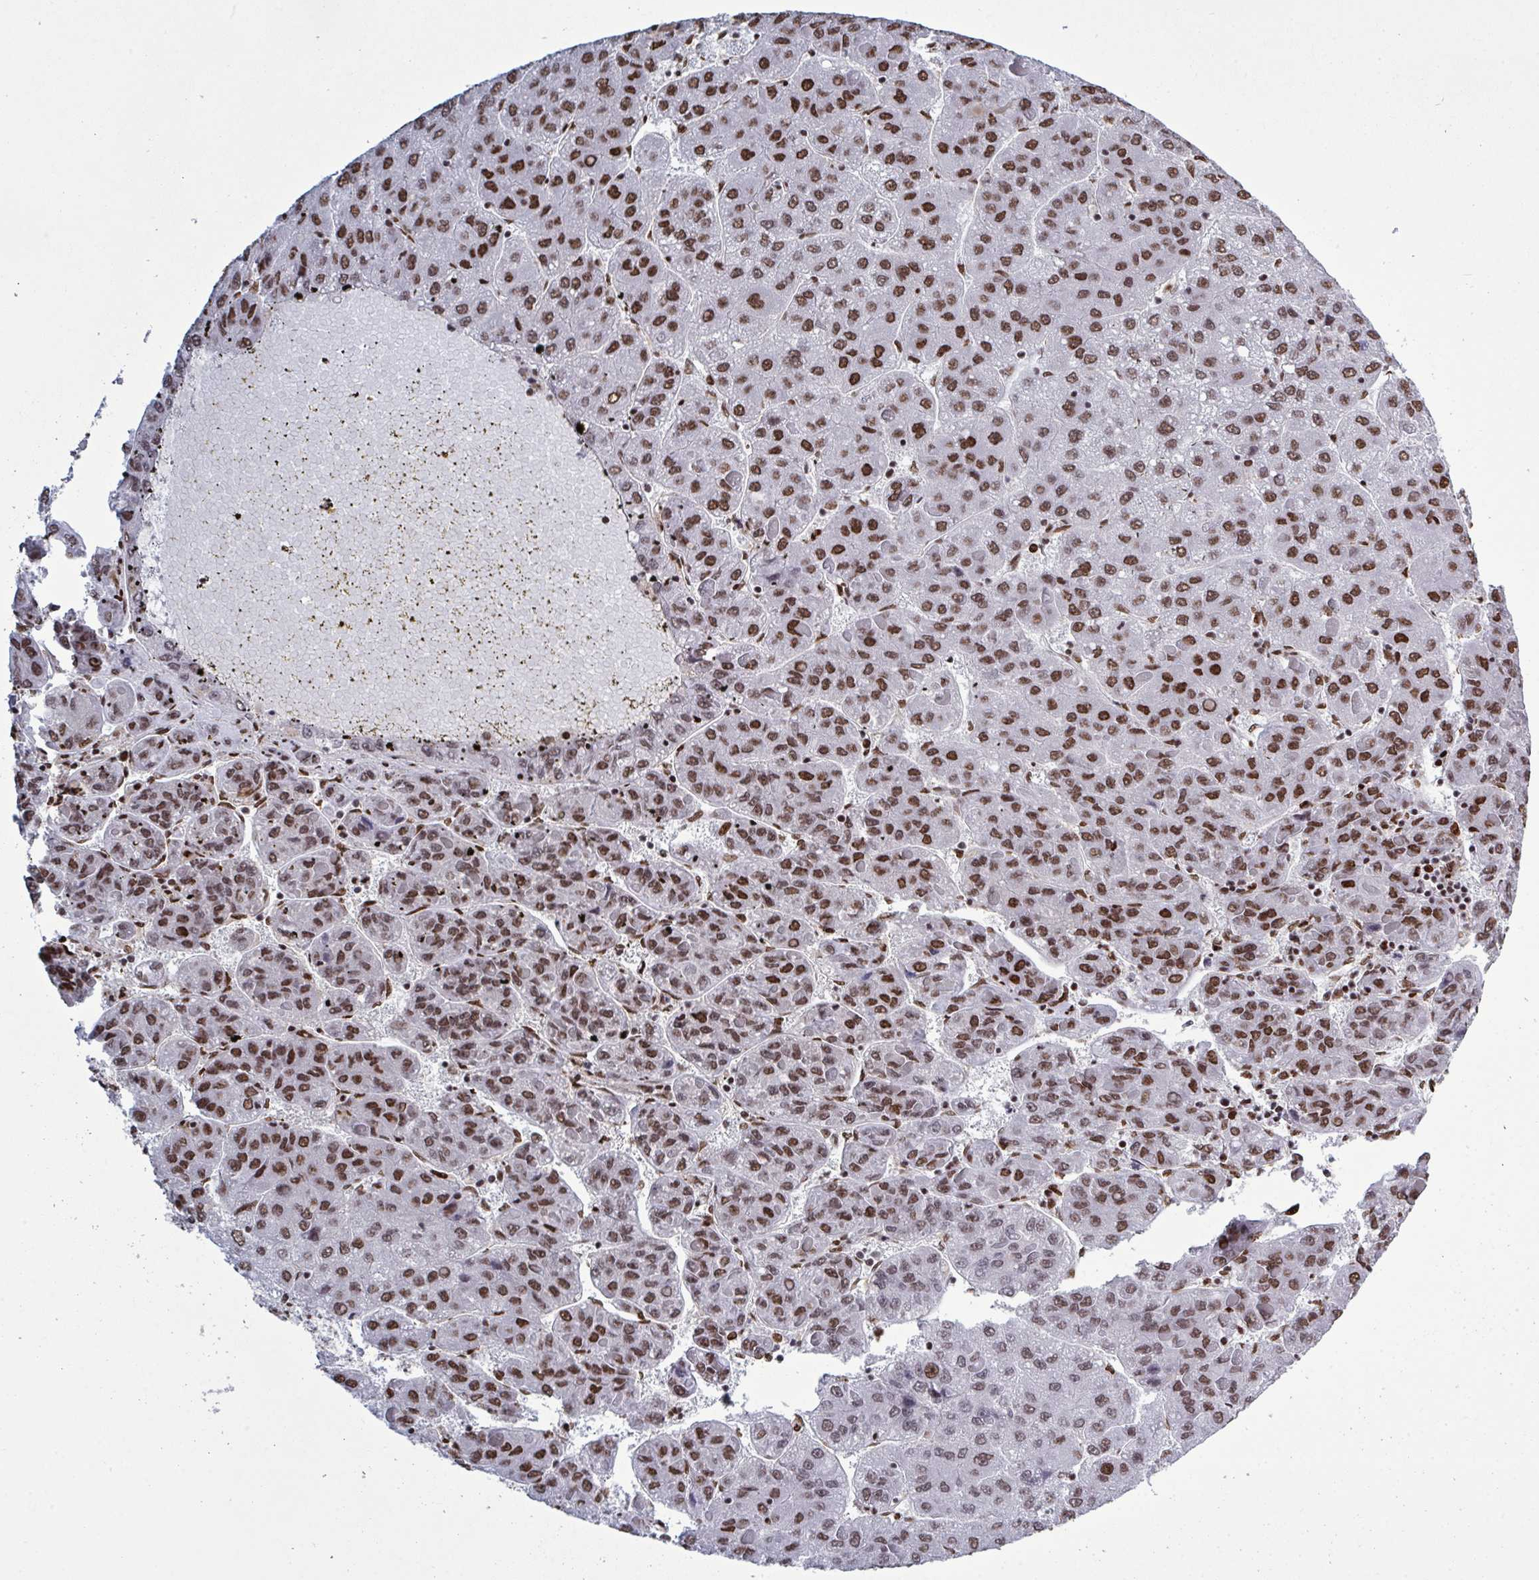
{"staining": {"intensity": "strong", "quantity": ">75%", "location": "nuclear"}, "tissue": "liver cancer", "cell_type": "Tumor cells", "image_type": "cancer", "snomed": [{"axis": "morphology", "description": "Carcinoma, Hepatocellular, NOS"}, {"axis": "topography", "description": "Liver"}], "caption": "Human liver cancer (hepatocellular carcinoma) stained with a brown dye demonstrates strong nuclear positive staining in about >75% of tumor cells.", "gene": "ZNF607", "patient": {"sex": "female", "age": 82}}